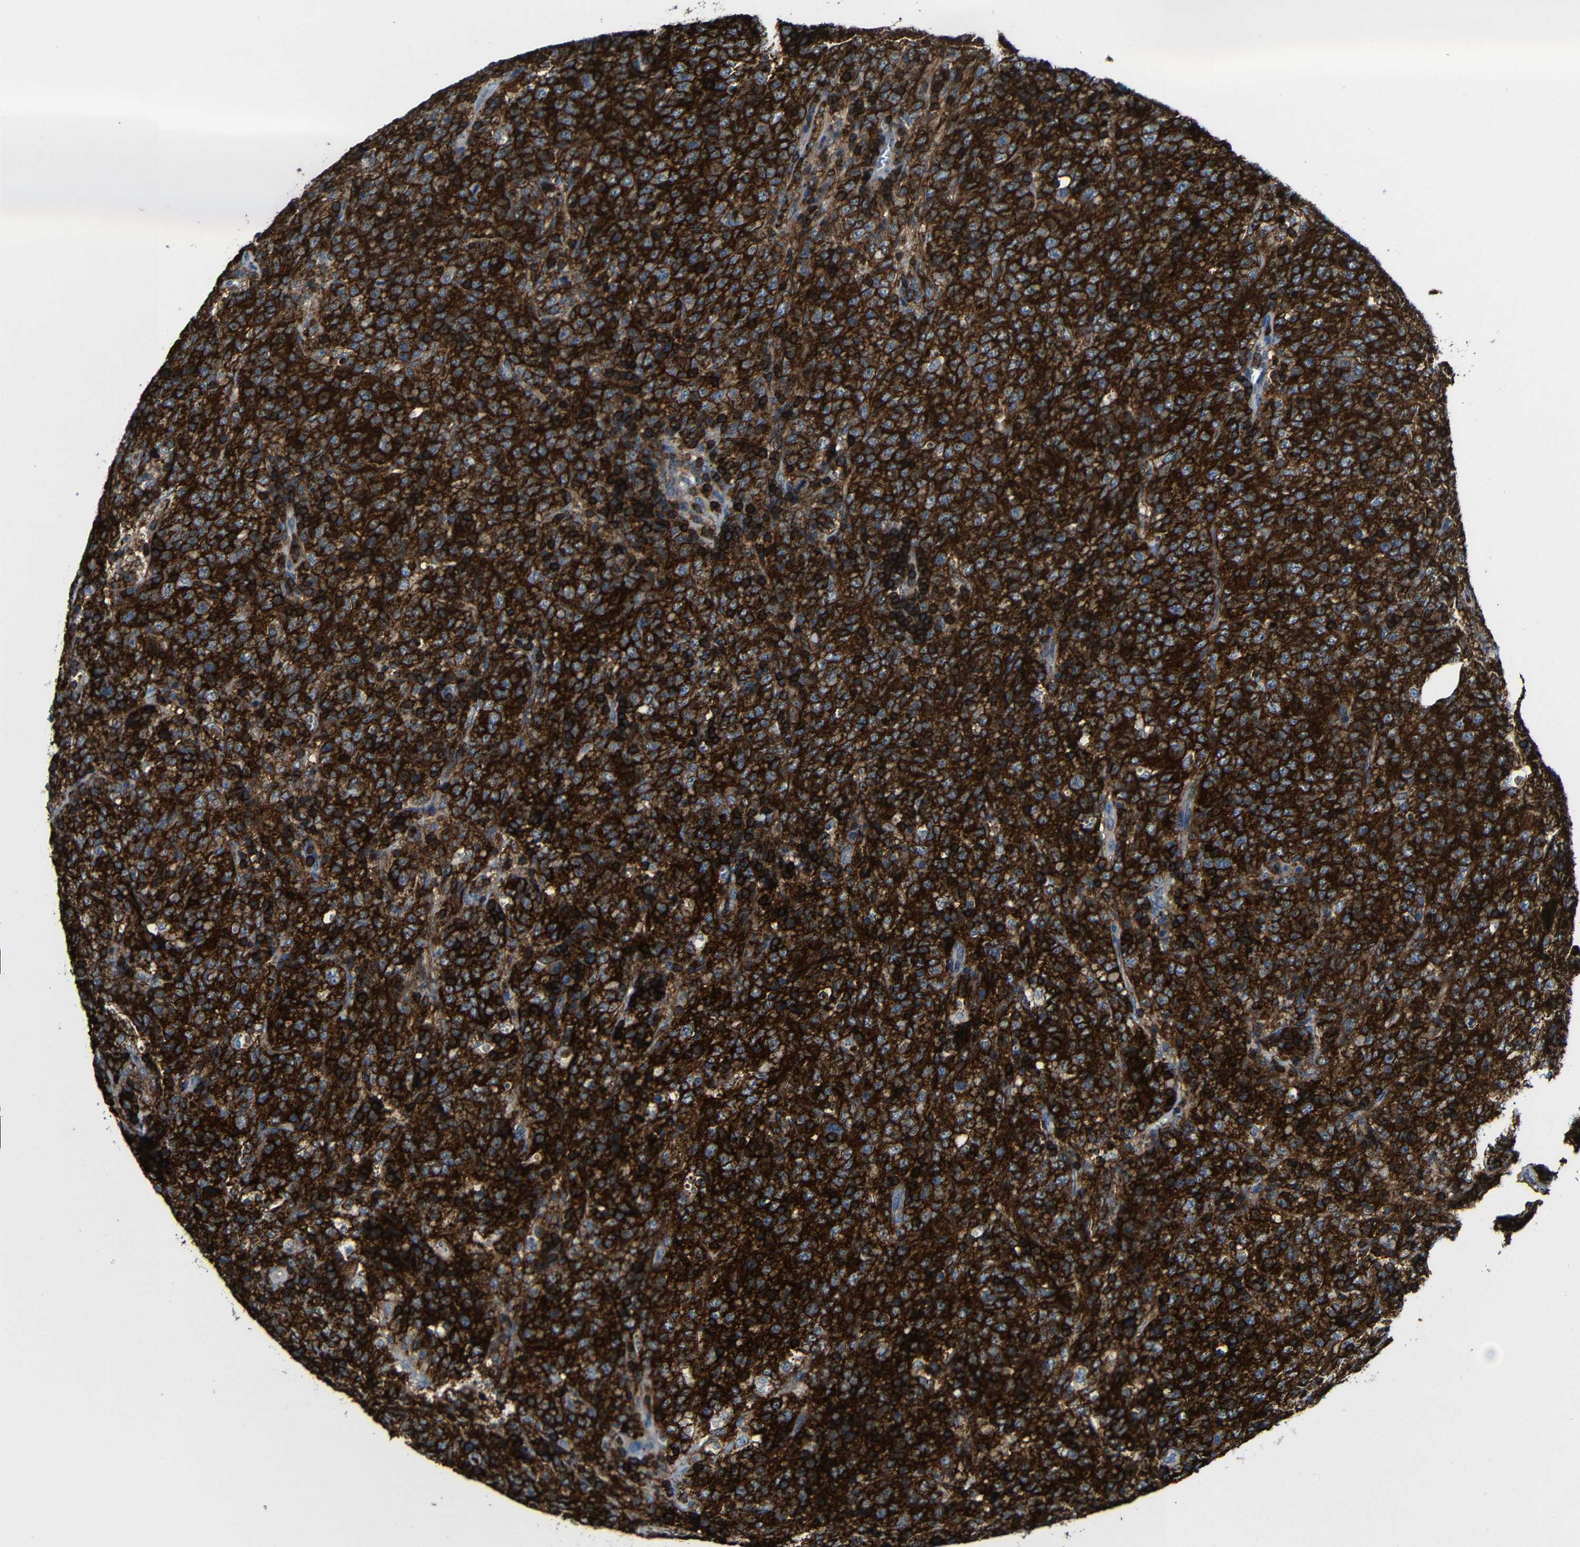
{"staining": {"intensity": "strong", "quantity": ">75%", "location": "cytoplasmic/membranous"}, "tissue": "lymphoma", "cell_type": "Tumor cells", "image_type": "cancer", "snomed": [{"axis": "morphology", "description": "Malignant lymphoma, non-Hodgkin's type, High grade"}, {"axis": "topography", "description": "Tonsil"}], "caption": "Immunohistochemistry (IHC) (DAB) staining of human lymphoma exhibits strong cytoplasmic/membranous protein expression in about >75% of tumor cells. Nuclei are stained in blue.", "gene": "P2RY12", "patient": {"sex": "female", "age": 36}}